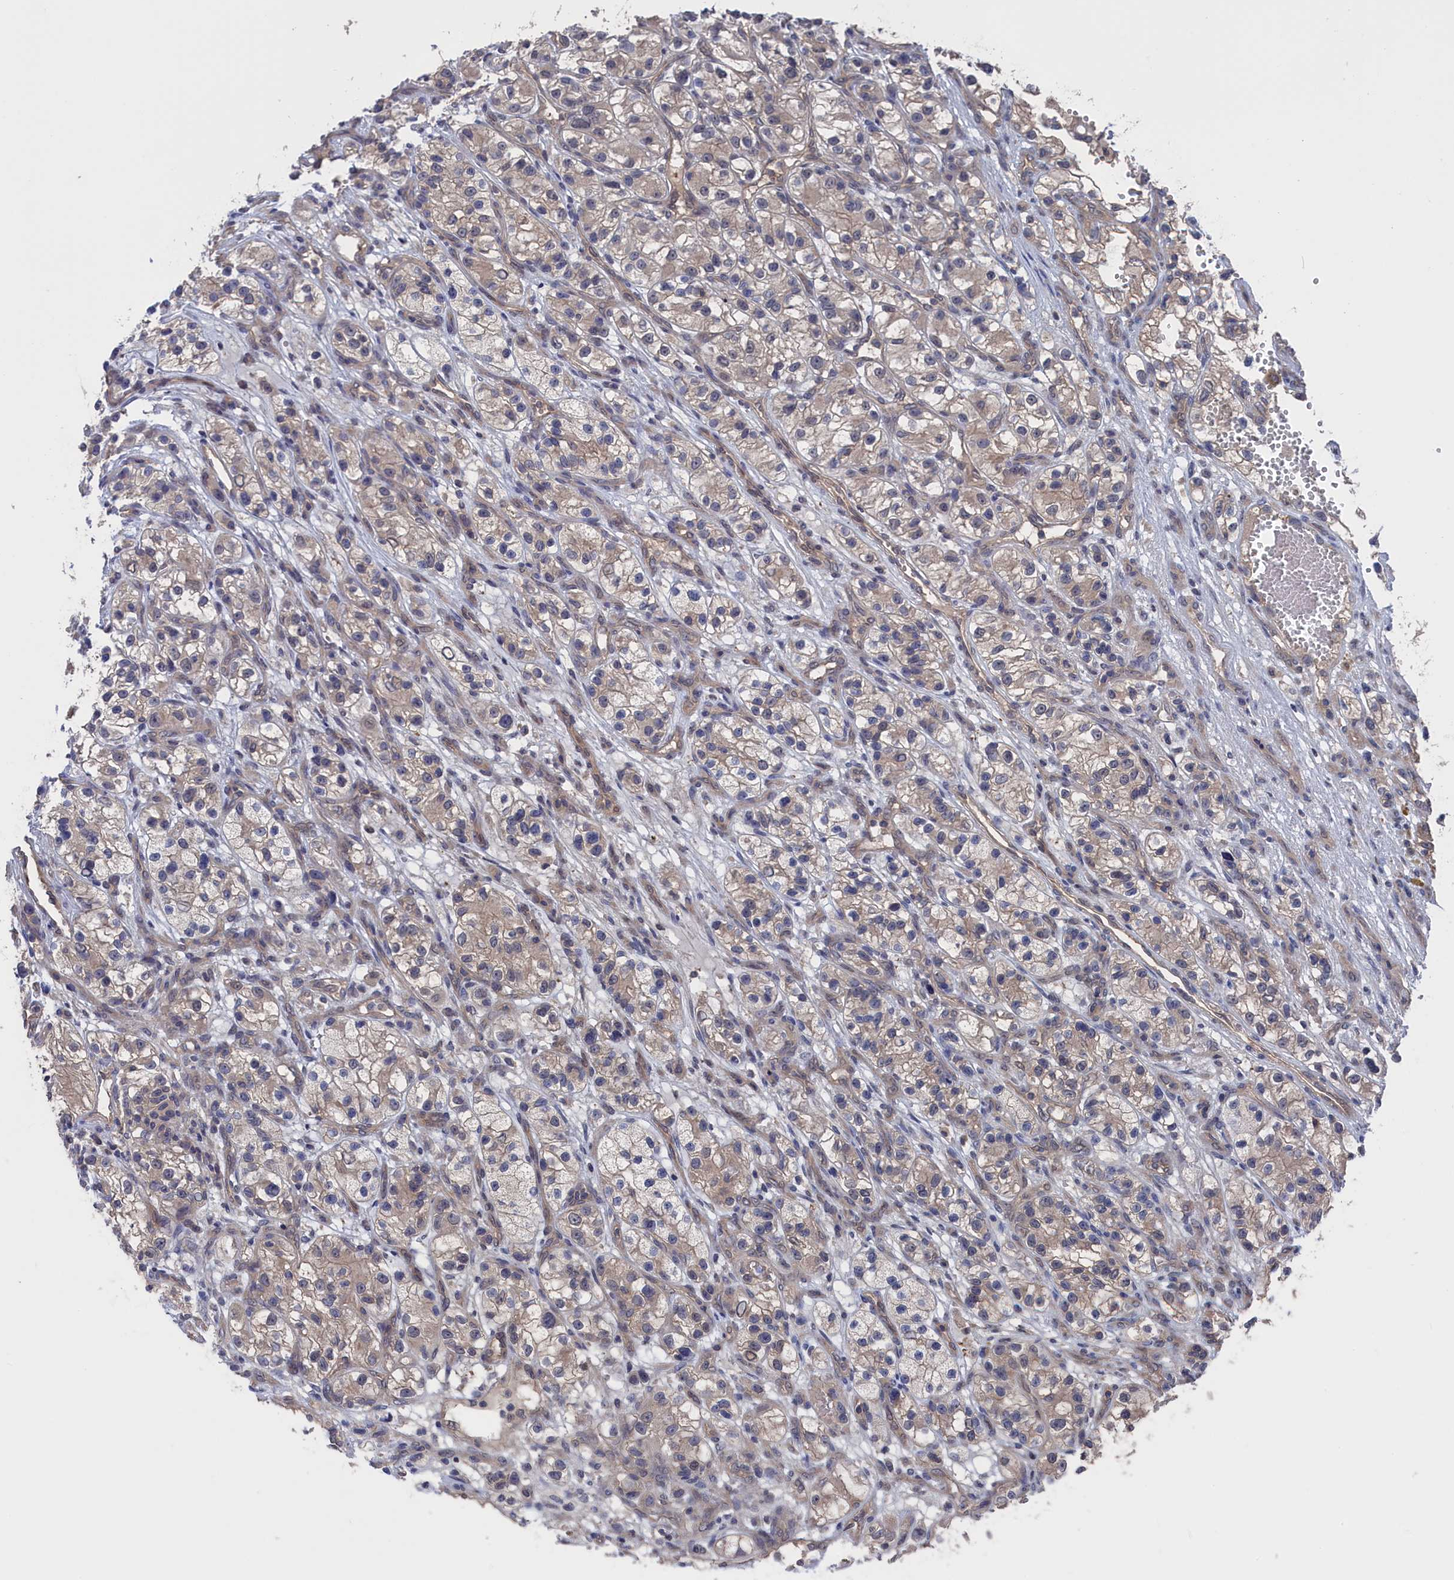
{"staining": {"intensity": "weak", "quantity": "<25%", "location": "cytoplasmic/membranous"}, "tissue": "renal cancer", "cell_type": "Tumor cells", "image_type": "cancer", "snomed": [{"axis": "morphology", "description": "Adenocarcinoma, NOS"}, {"axis": "topography", "description": "Kidney"}], "caption": "Tumor cells show no significant staining in renal cancer (adenocarcinoma).", "gene": "NUTF2", "patient": {"sex": "female", "age": 57}}